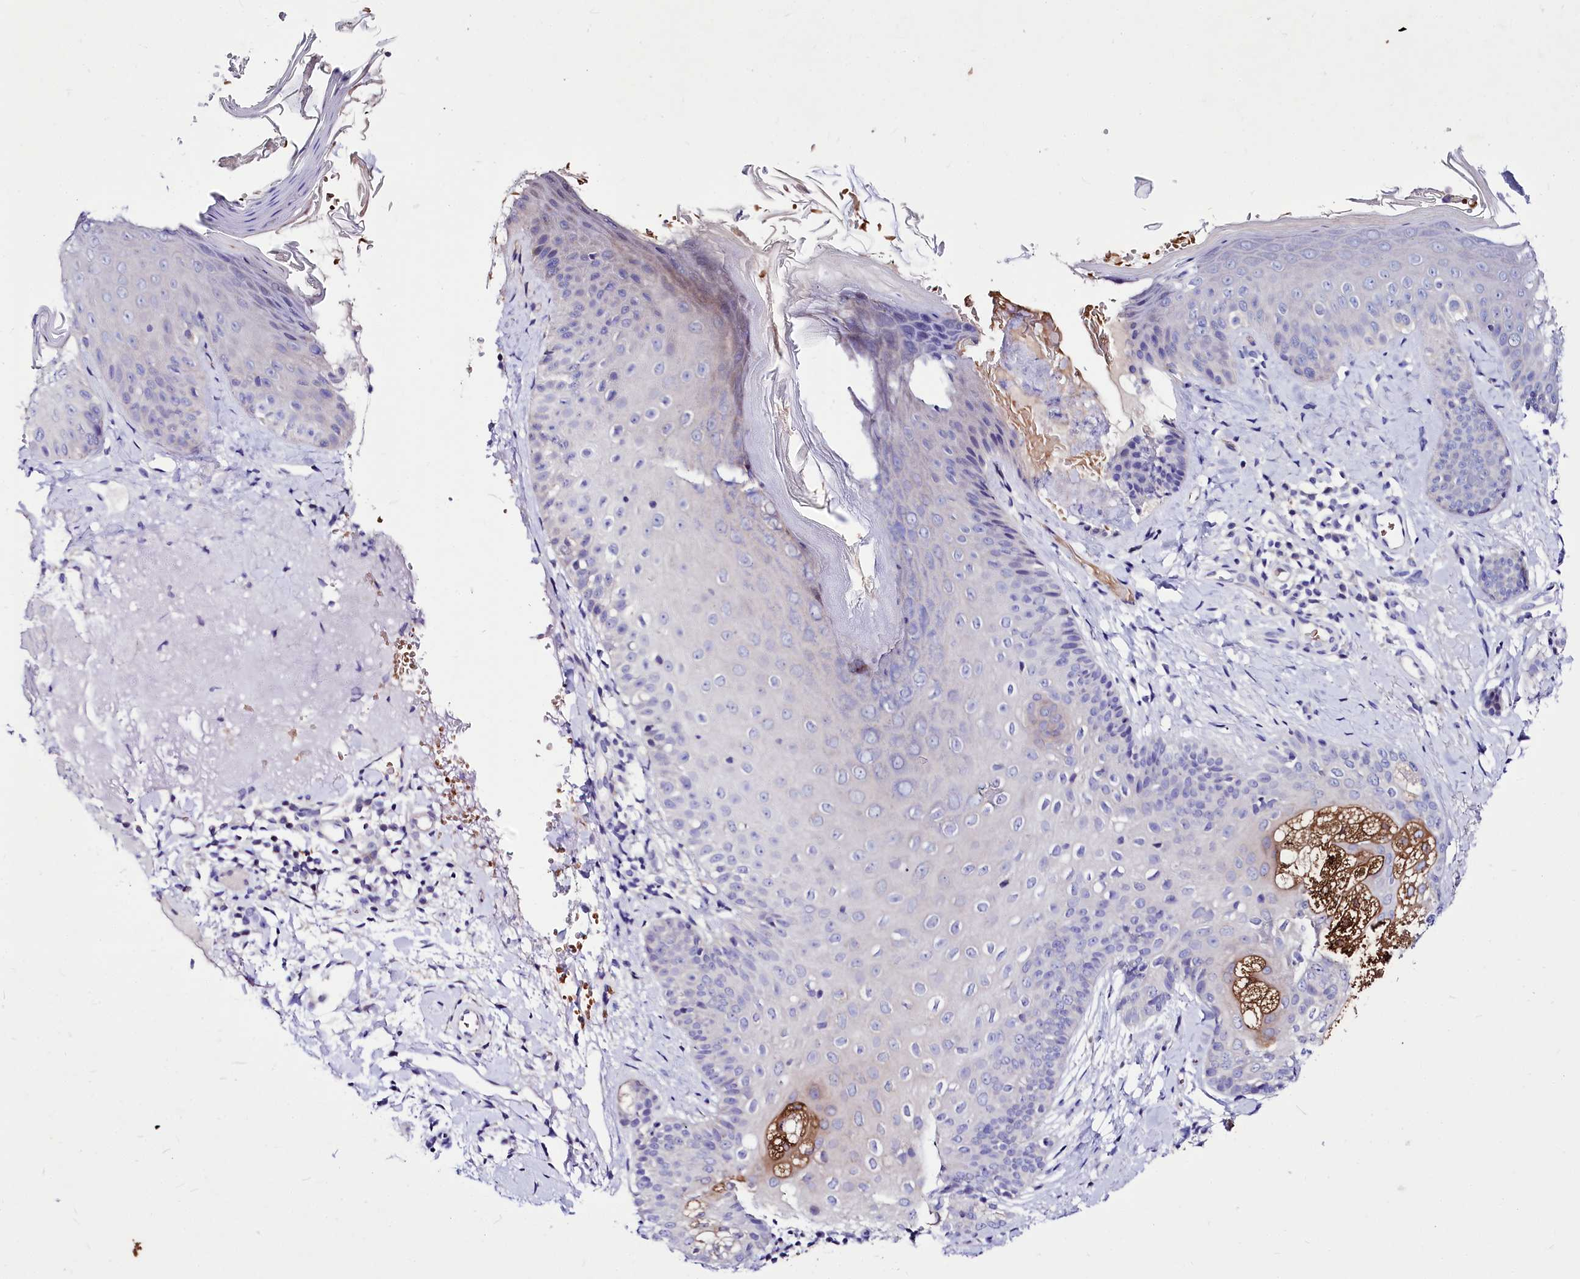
{"staining": {"intensity": "negative", "quantity": "none", "location": "none"}, "tissue": "skin", "cell_type": "Fibroblasts", "image_type": "normal", "snomed": [{"axis": "morphology", "description": "Normal tissue, NOS"}, {"axis": "topography", "description": "Skin"}], "caption": "Fibroblasts show no significant positivity in normal skin.", "gene": "ABHD5", "patient": {"sex": "male", "age": 57}}